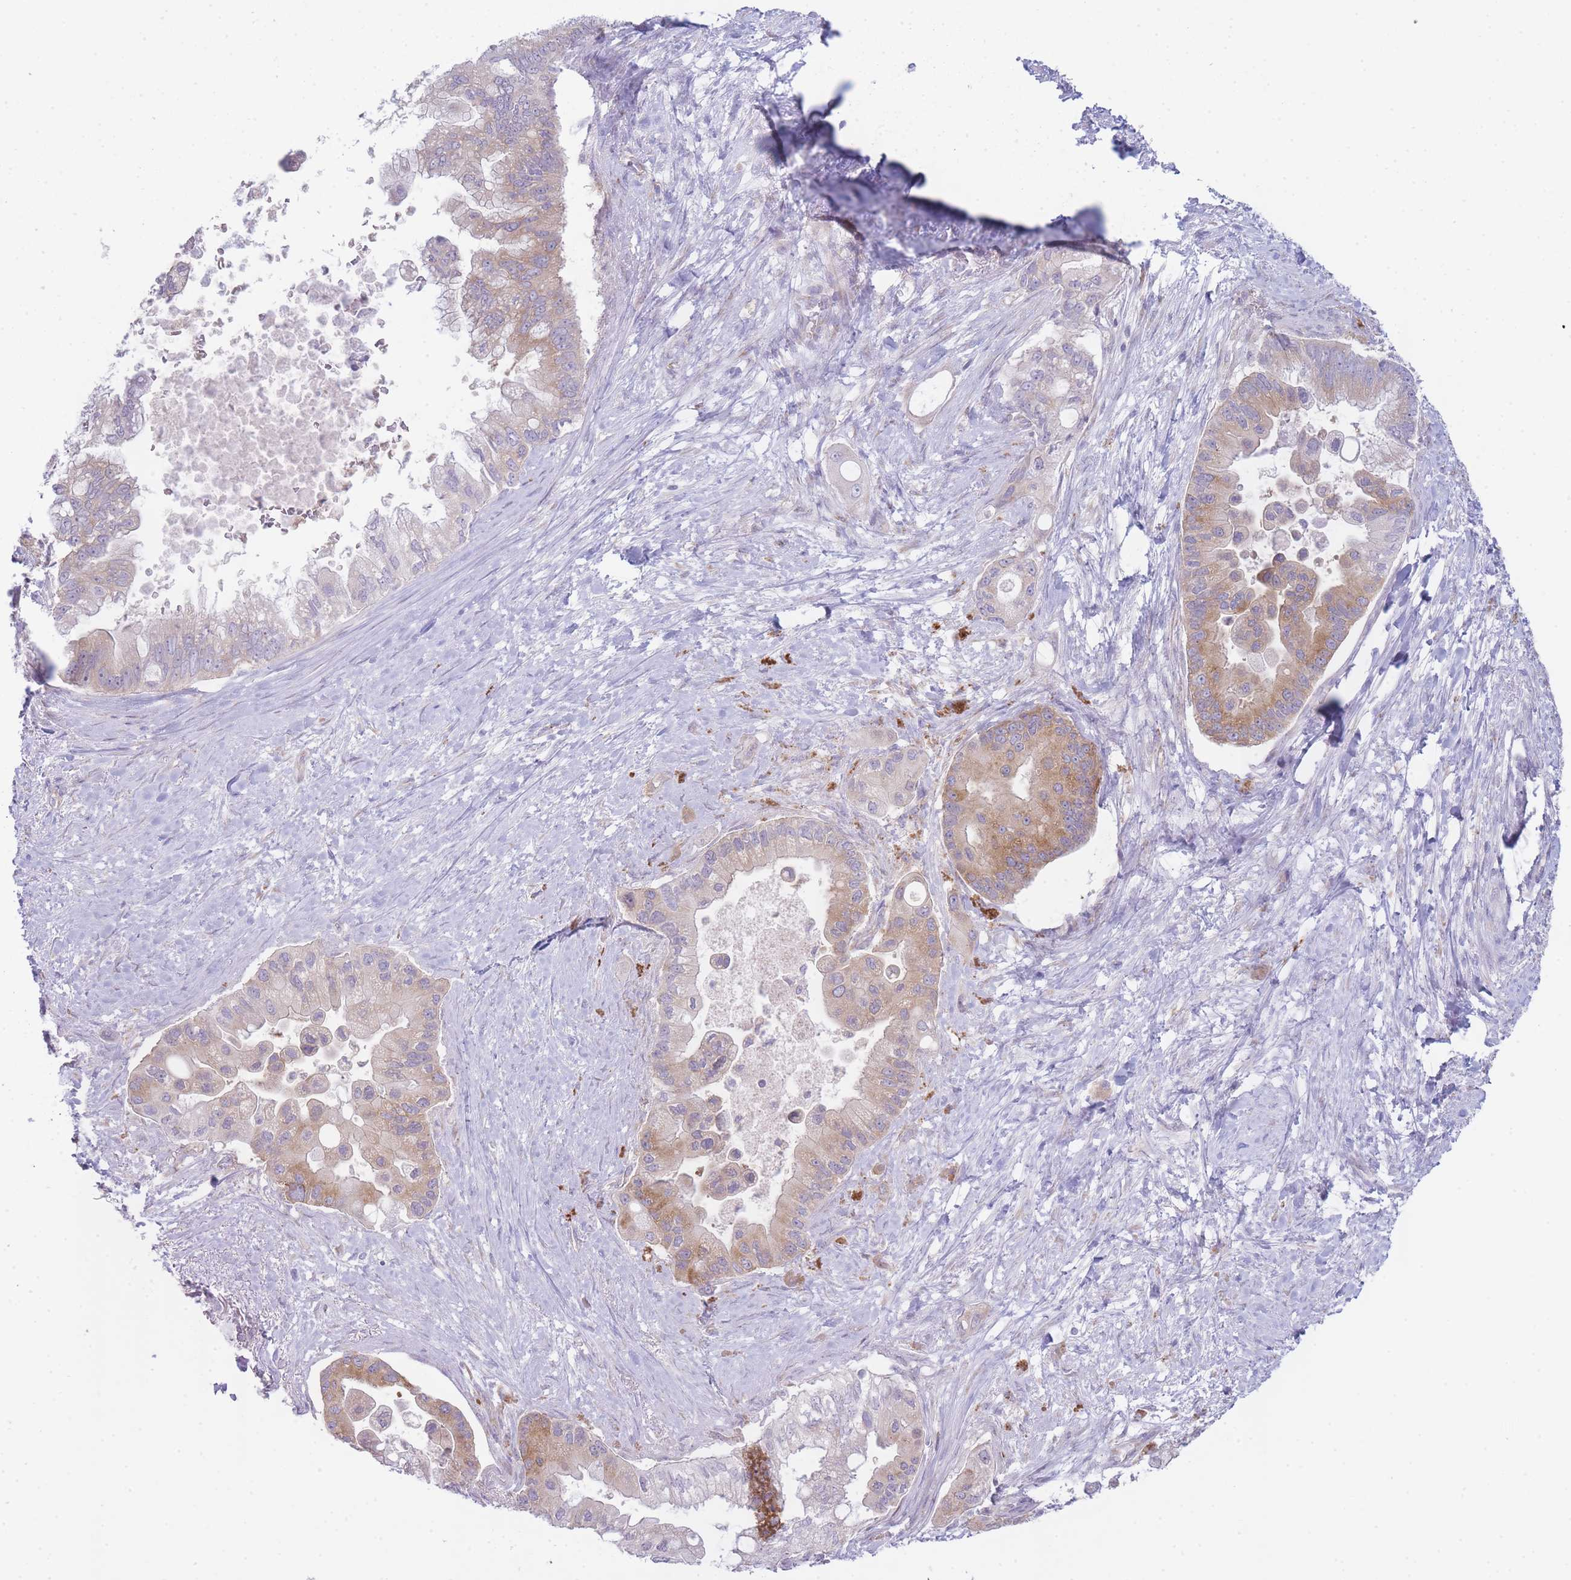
{"staining": {"intensity": "moderate", "quantity": "25%-75%", "location": "cytoplasmic/membranous"}, "tissue": "pancreatic cancer", "cell_type": "Tumor cells", "image_type": "cancer", "snomed": [{"axis": "morphology", "description": "Adenocarcinoma, NOS"}, {"axis": "topography", "description": "Pancreas"}], "caption": "This is an image of immunohistochemistry (IHC) staining of pancreatic adenocarcinoma, which shows moderate staining in the cytoplasmic/membranous of tumor cells.", "gene": "OR5L2", "patient": {"sex": "male", "age": 57}}